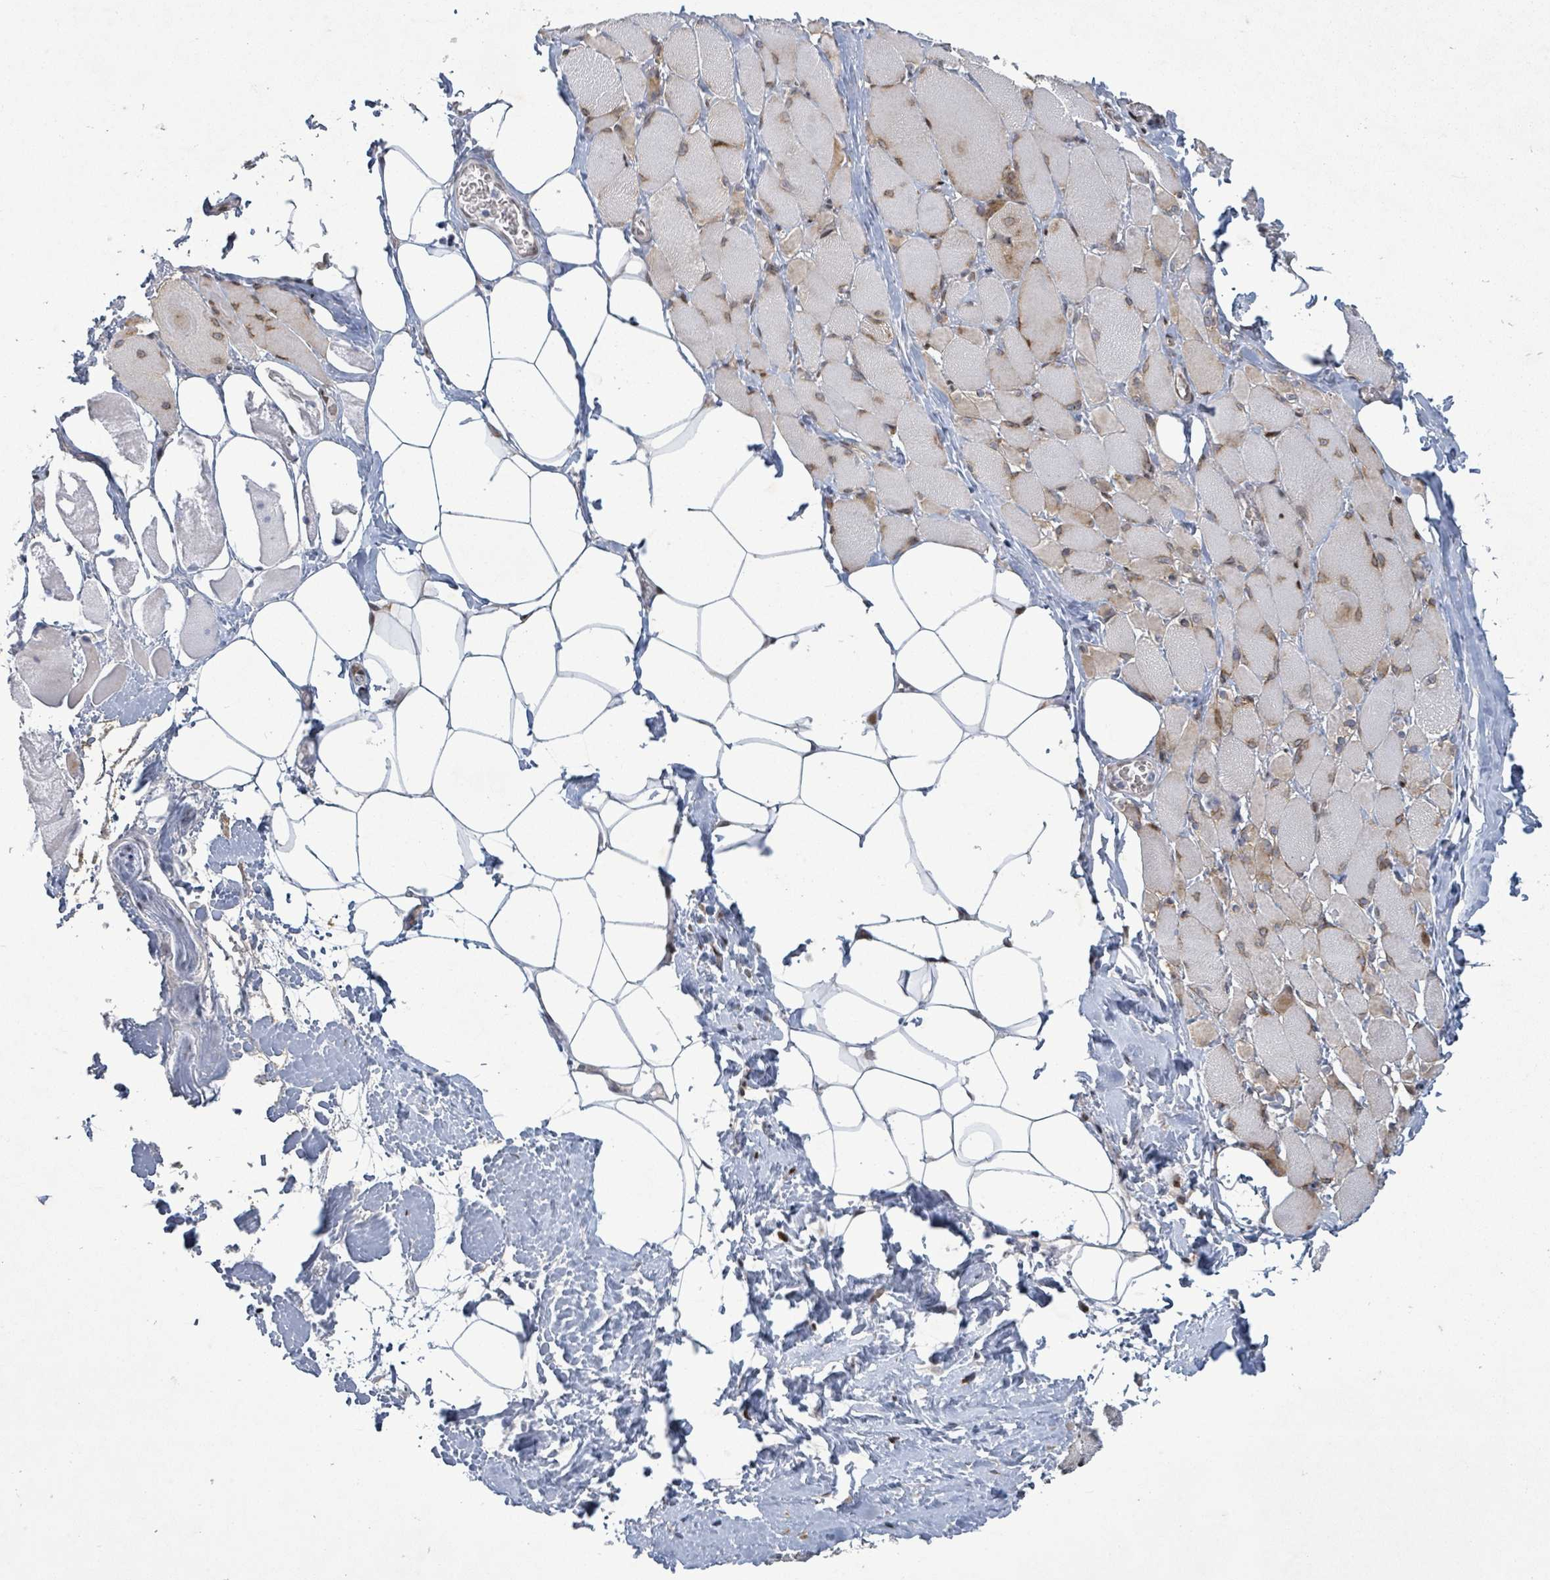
{"staining": {"intensity": "moderate", "quantity": "25%-75%", "location": "cytoplasmic/membranous,nuclear"}, "tissue": "skeletal muscle", "cell_type": "Myocytes", "image_type": "normal", "snomed": [{"axis": "morphology", "description": "Normal tissue, NOS"}, {"axis": "morphology", "description": "Basal cell carcinoma"}, {"axis": "topography", "description": "Skeletal muscle"}], "caption": "The immunohistochemical stain highlights moderate cytoplasmic/membranous,nuclear positivity in myocytes of normal skeletal muscle. Ihc stains the protein of interest in brown and the nuclei are stained blue.", "gene": "TUSC1", "patient": {"sex": "female", "age": 64}}